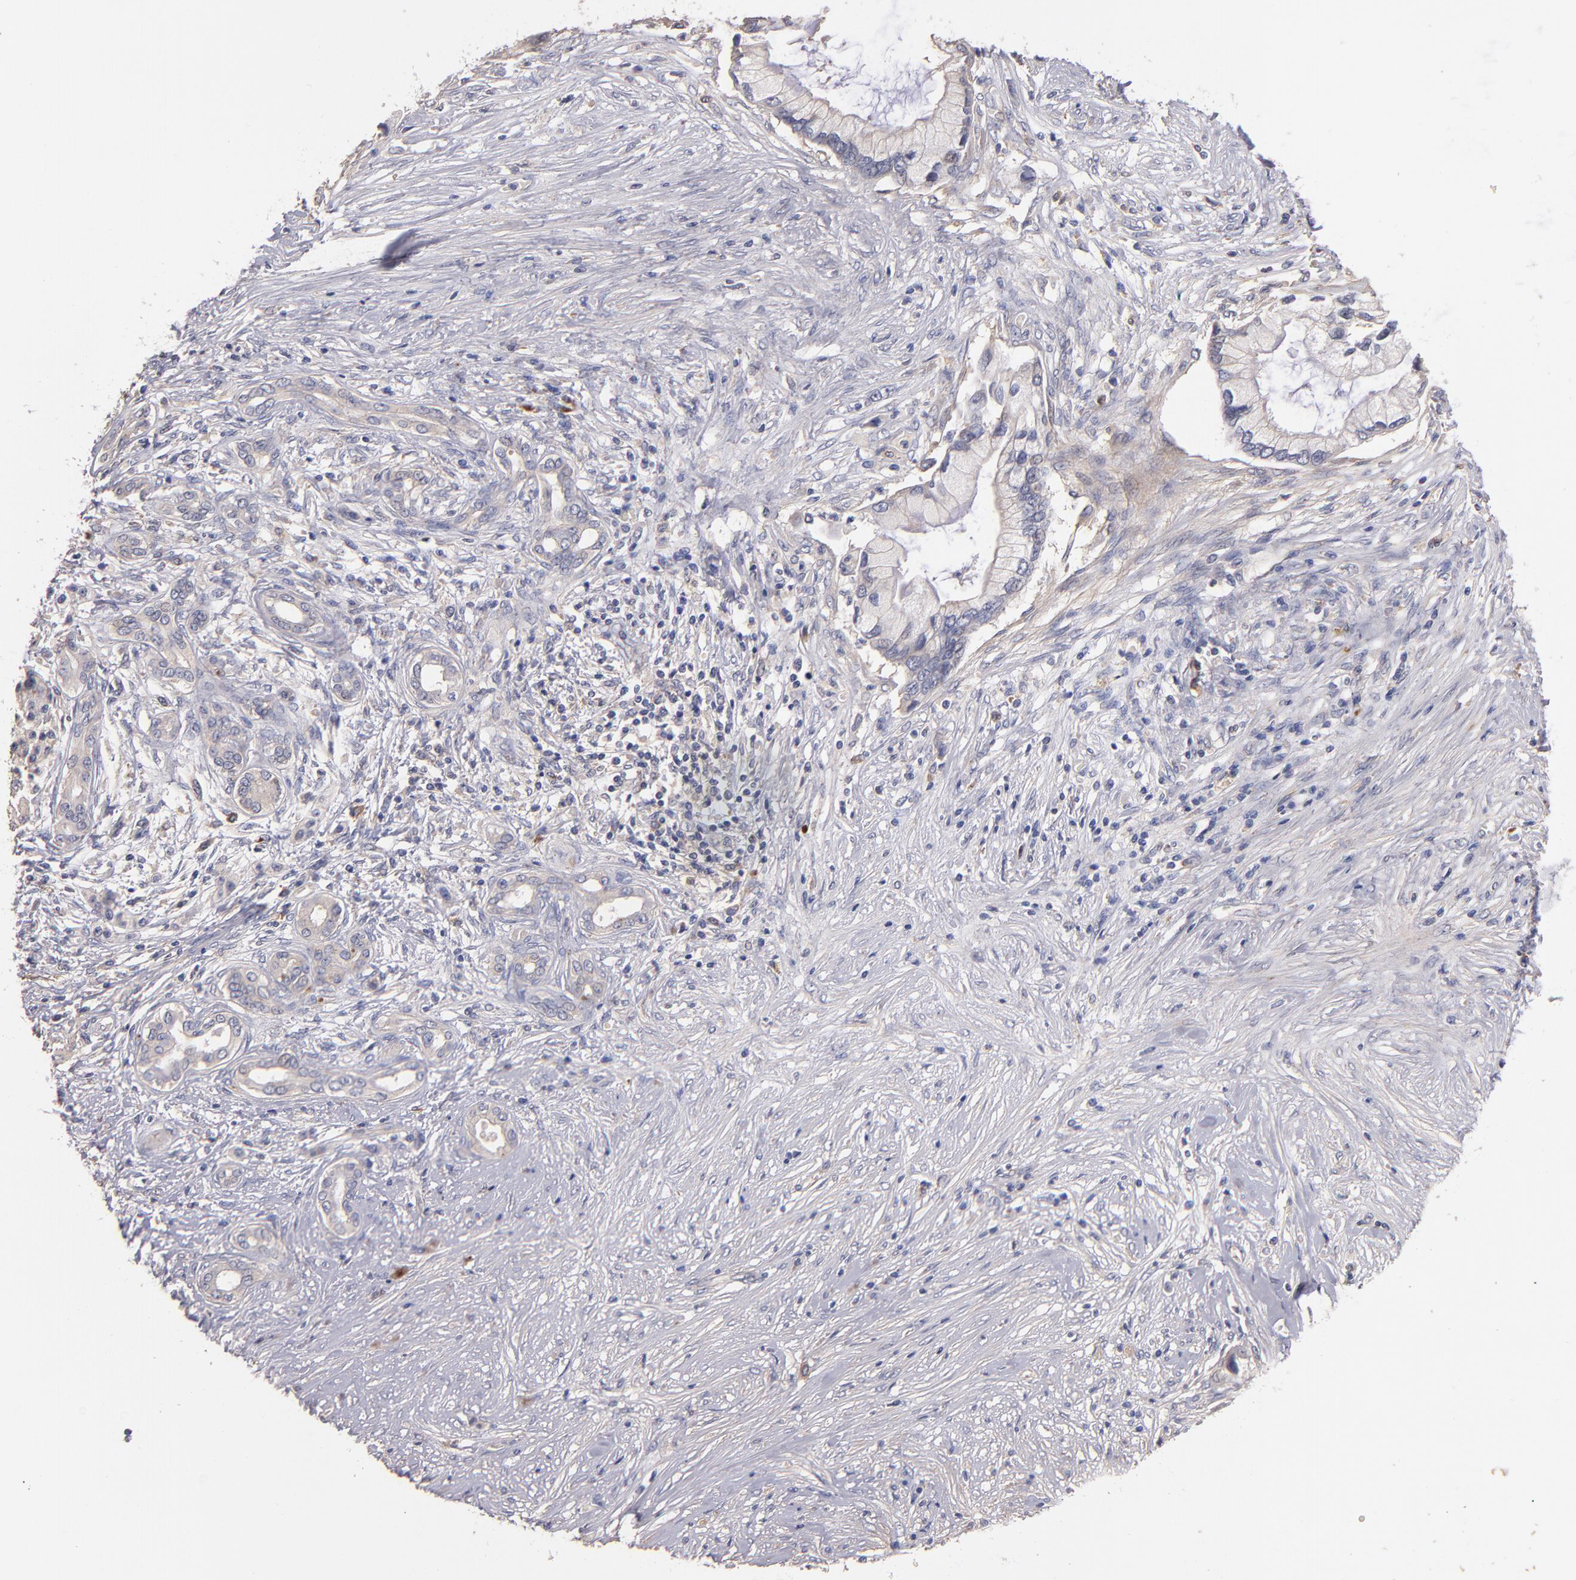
{"staining": {"intensity": "weak", "quantity": "25%-75%", "location": "cytoplasmic/membranous"}, "tissue": "pancreatic cancer", "cell_type": "Tumor cells", "image_type": "cancer", "snomed": [{"axis": "morphology", "description": "Adenocarcinoma, NOS"}, {"axis": "topography", "description": "Pancreas"}], "caption": "Pancreatic adenocarcinoma was stained to show a protein in brown. There is low levels of weak cytoplasmic/membranous staining in approximately 25%-75% of tumor cells.", "gene": "MAGEE1", "patient": {"sex": "female", "age": 59}}